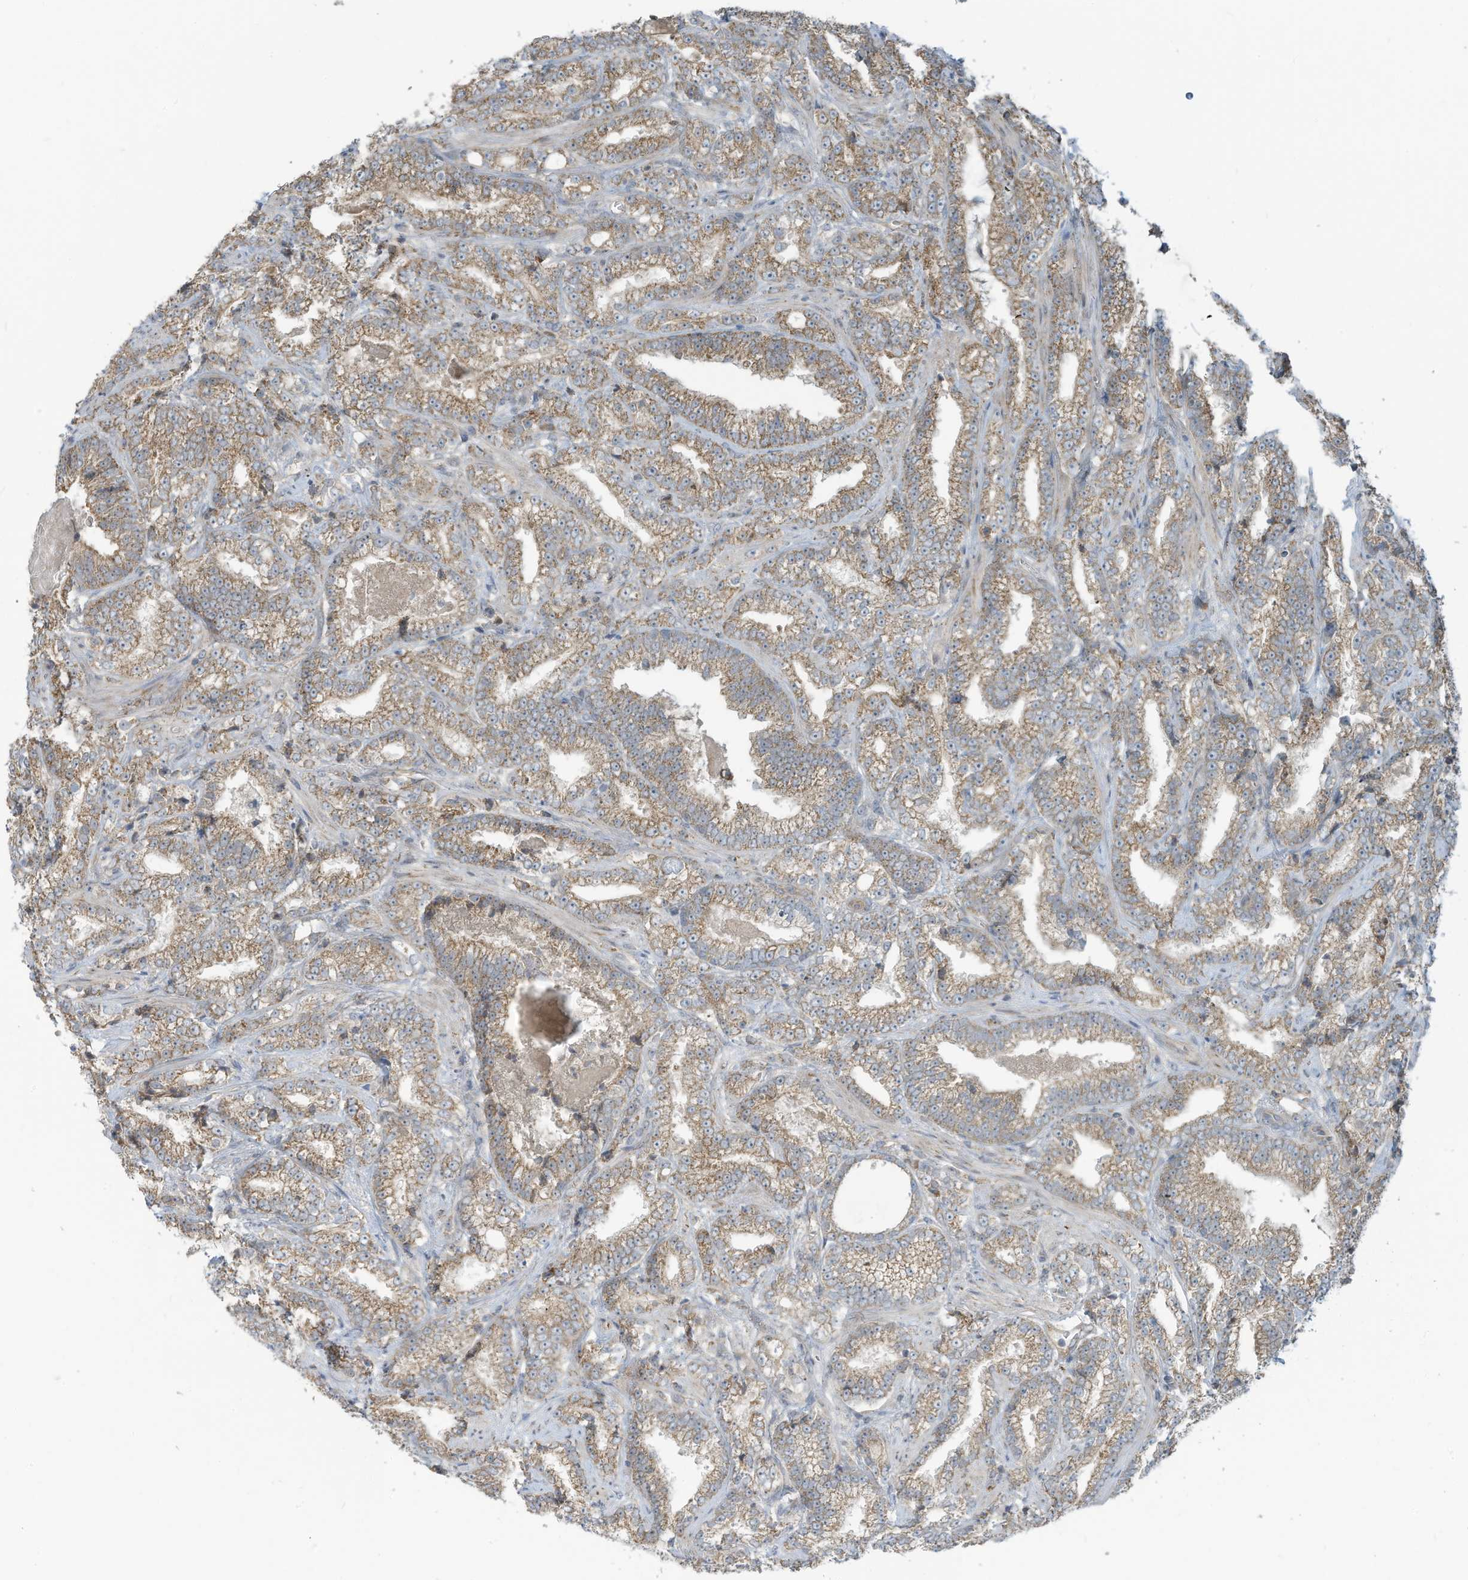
{"staining": {"intensity": "moderate", "quantity": ">75%", "location": "cytoplasmic/membranous"}, "tissue": "prostate cancer", "cell_type": "Tumor cells", "image_type": "cancer", "snomed": [{"axis": "morphology", "description": "Adenocarcinoma, High grade"}, {"axis": "topography", "description": "Prostate and seminal vesicle, NOS"}], "caption": "Protein expression analysis of prostate cancer (high-grade adenocarcinoma) reveals moderate cytoplasmic/membranous staining in approximately >75% of tumor cells. Nuclei are stained in blue.", "gene": "SCGB1D2", "patient": {"sex": "male", "age": 67}}